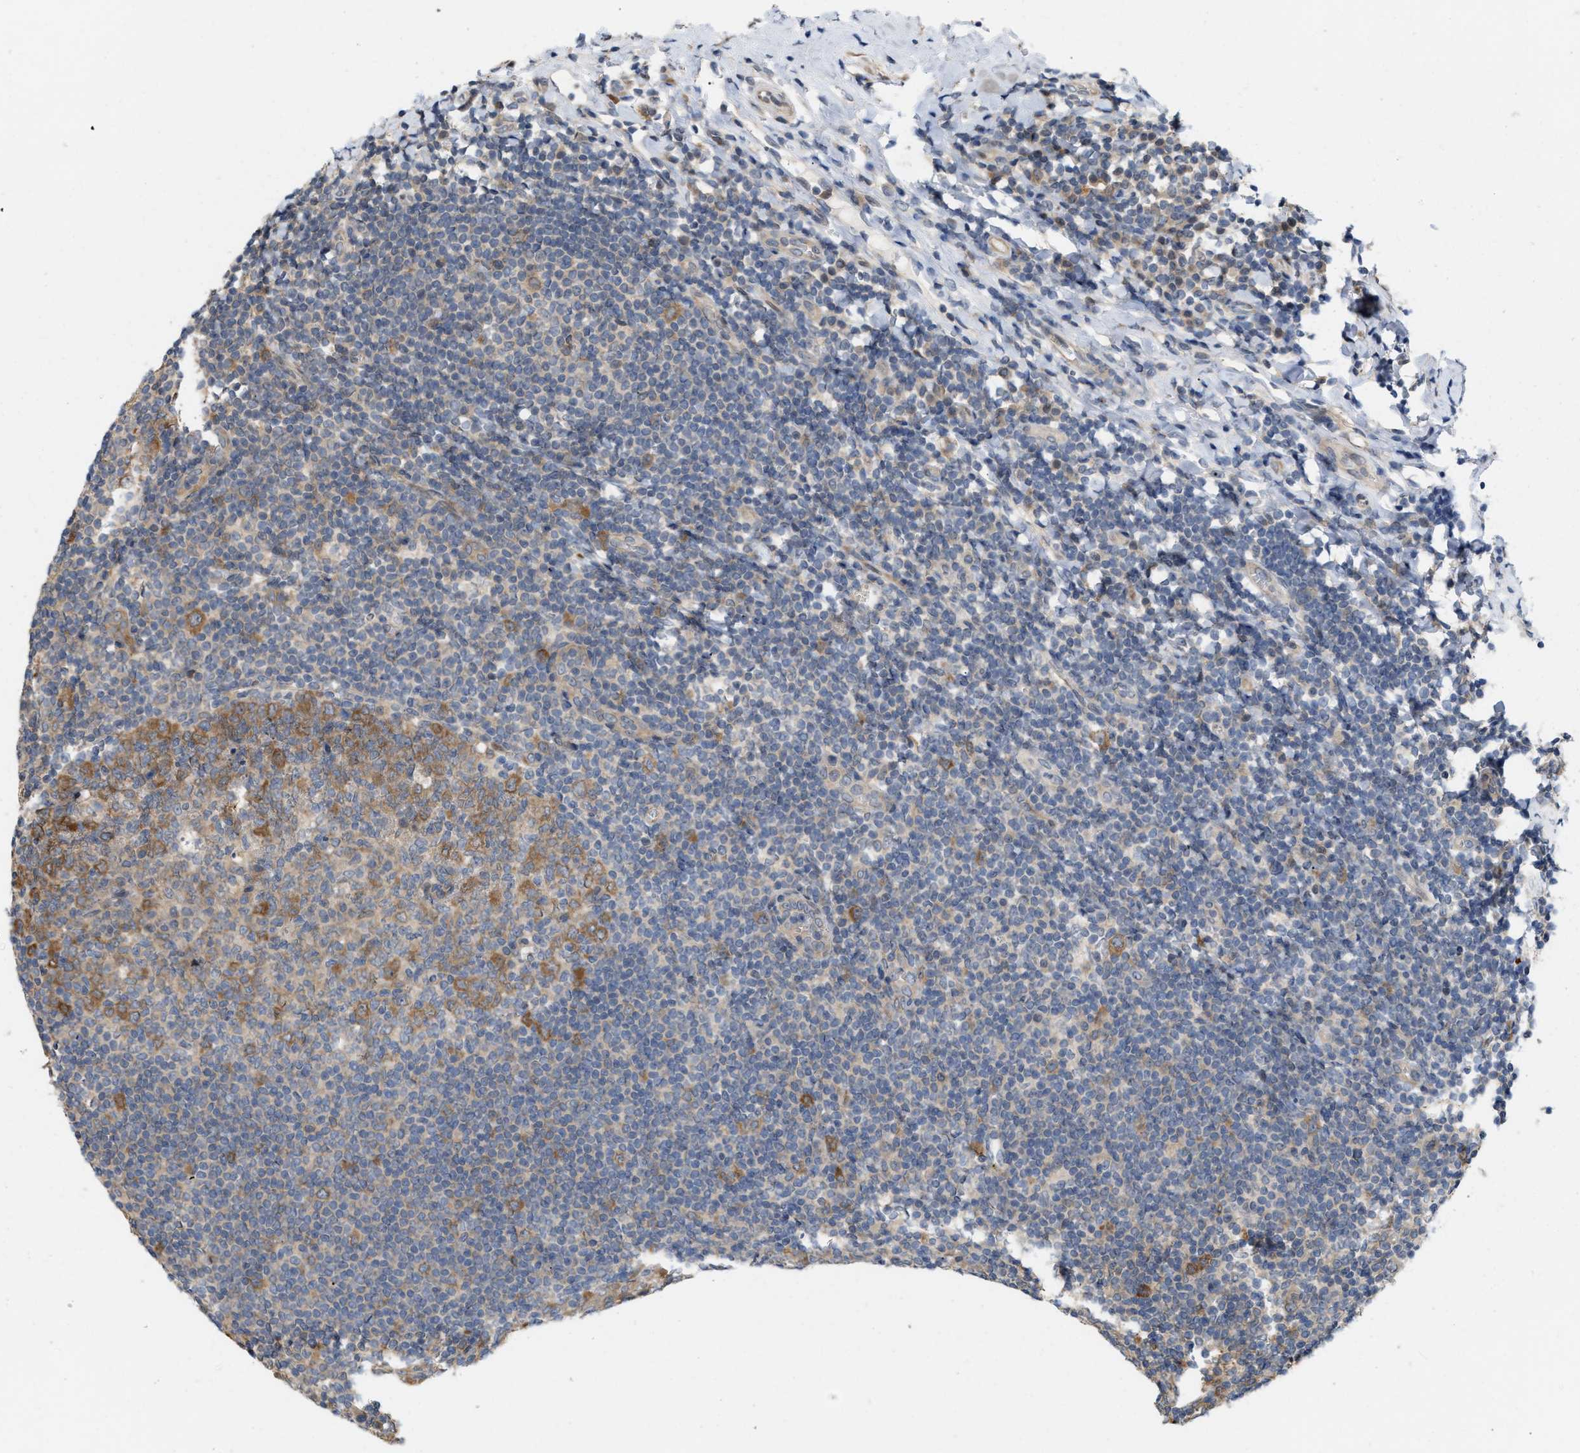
{"staining": {"intensity": "moderate", "quantity": ">75%", "location": "cytoplasmic/membranous"}, "tissue": "tonsil", "cell_type": "Germinal center cells", "image_type": "normal", "snomed": [{"axis": "morphology", "description": "Normal tissue, NOS"}, {"axis": "topography", "description": "Tonsil"}], "caption": "Protein staining of benign tonsil displays moderate cytoplasmic/membranous staining in approximately >75% of germinal center cells. Nuclei are stained in blue.", "gene": "CSNK1A1", "patient": {"sex": "male", "age": 31}}